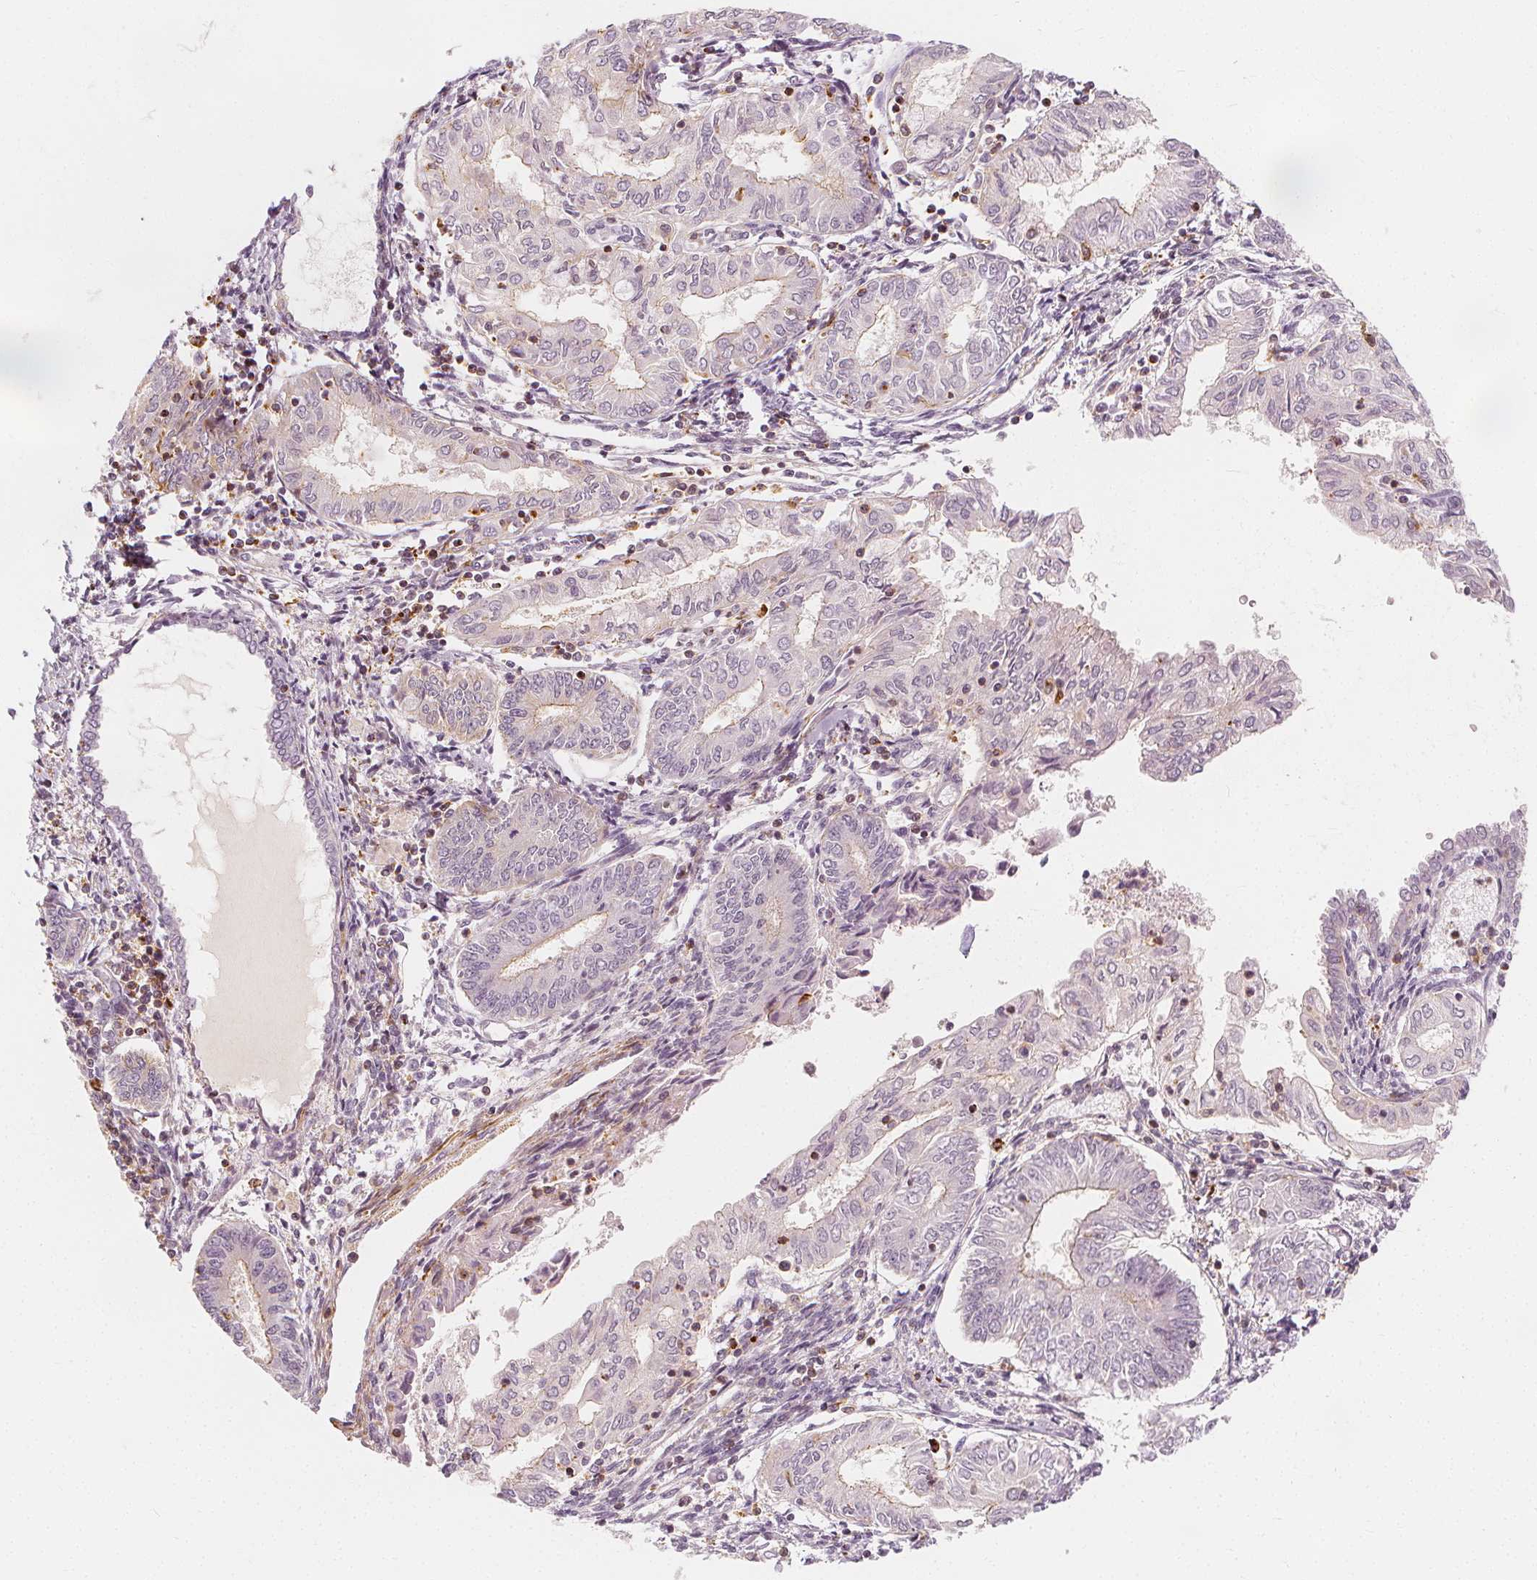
{"staining": {"intensity": "weak", "quantity": "<25%", "location": "cytoplasmic/membranous"}, "tissue": "endometrial cancer", "cell_type": "Tumor cells", "image_type": "cancer", "snomed": [{"axis": "morphology", "description": "Adenocarcinoma, NOS"}, {"axis": "topography", "description": "Endometrium"}], "caption": "Immunohistochemical staining of human endometrial cancer exhibits no significant positivity in tumor cells.", "gene": "ARHGAP26", "patient": {"sex": "female", "age": 68}}